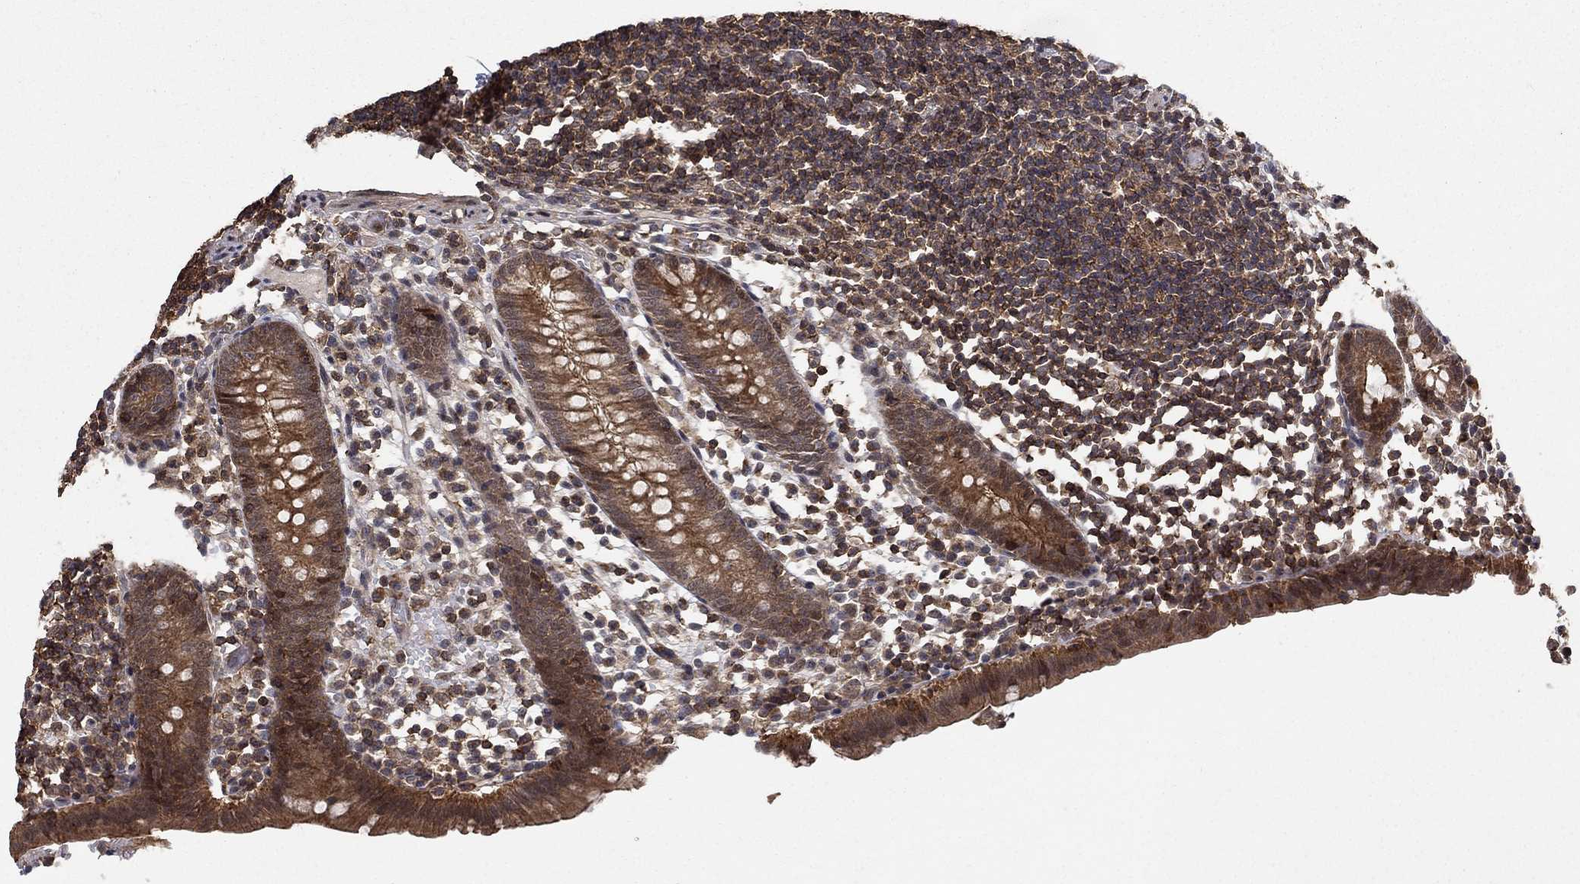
{"staining": {"intensity": "strong", "quantity": ">75%", "location": "cytoplasmic/membranous,nuclear"}, "tissue": "appendix", "cell_type": "Glandular cells", "image_type": "normal", "snomed": [{"axis": "morphology", "description": "Normal tissue, NOS"}, {"axis": "topography", "description": "Appendix"}], "caption": "Strong cytoplasmic/membranous,nuclear staining is appreciated in approximately >75% of glandular cells in benign appendix. The staining was performed using DAB (3,3'-diaminobenzidine) to visualize the protein expression in brown, while the nuclei were stained in blue with hematoxylin (Magnification: 20x).", "gene": "CCDC66", "patient": {"sex": "female", "age": 40}}